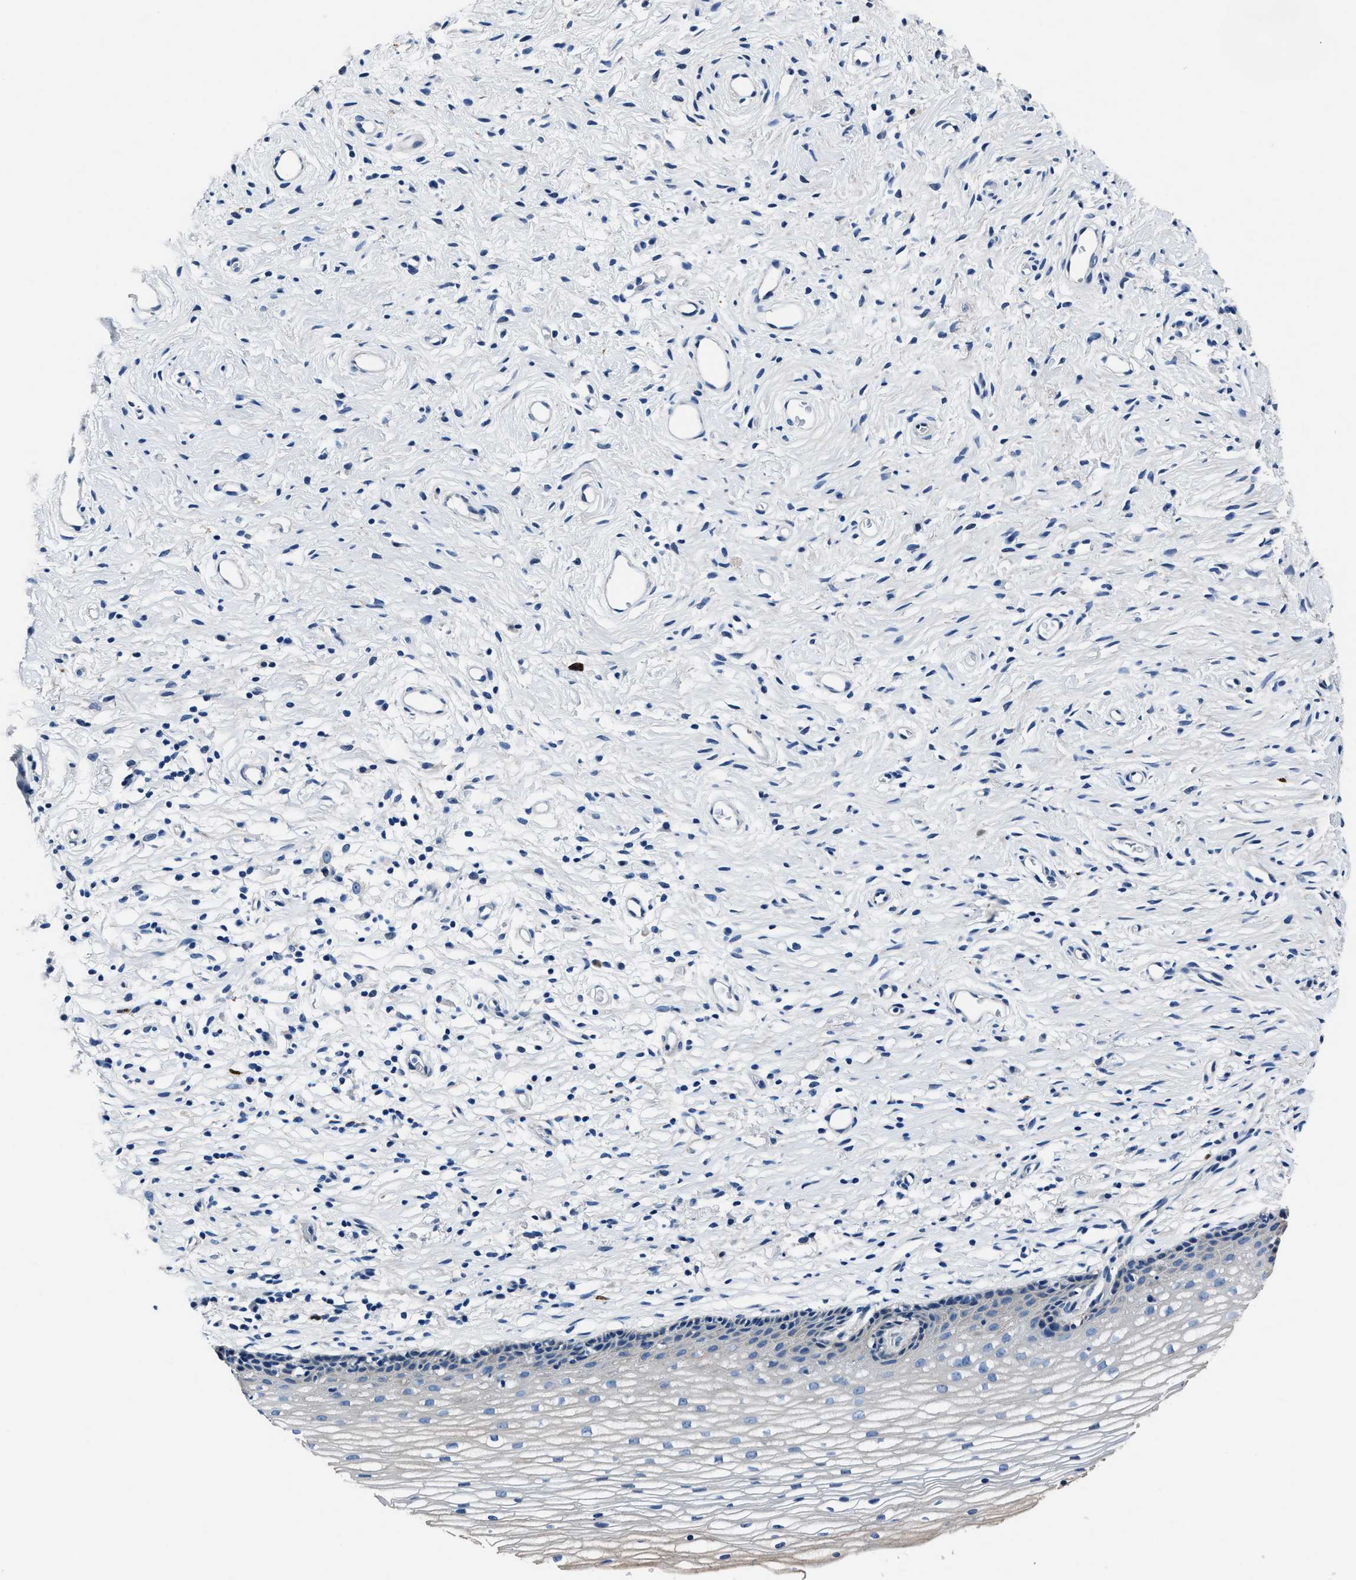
{"staining": {"intensity": "negative", "quantity": "none", "location": "none"}, "tissue": "cervix", "cell_type": "Glandular cells", "image_type": "normal", "snomed": [{"axis": "morphology", "description": "Normal tissue, NOS"}, {"axis": "topography", "description": "Cervix"}], "caption": "Glandular cells are negative for brown protein staining in benign cervix. (Immunohistochemistry, brightfield microscopy, high magnification).", "gene": "NACAD", "patient": {"sex": "female", "age": 77}}